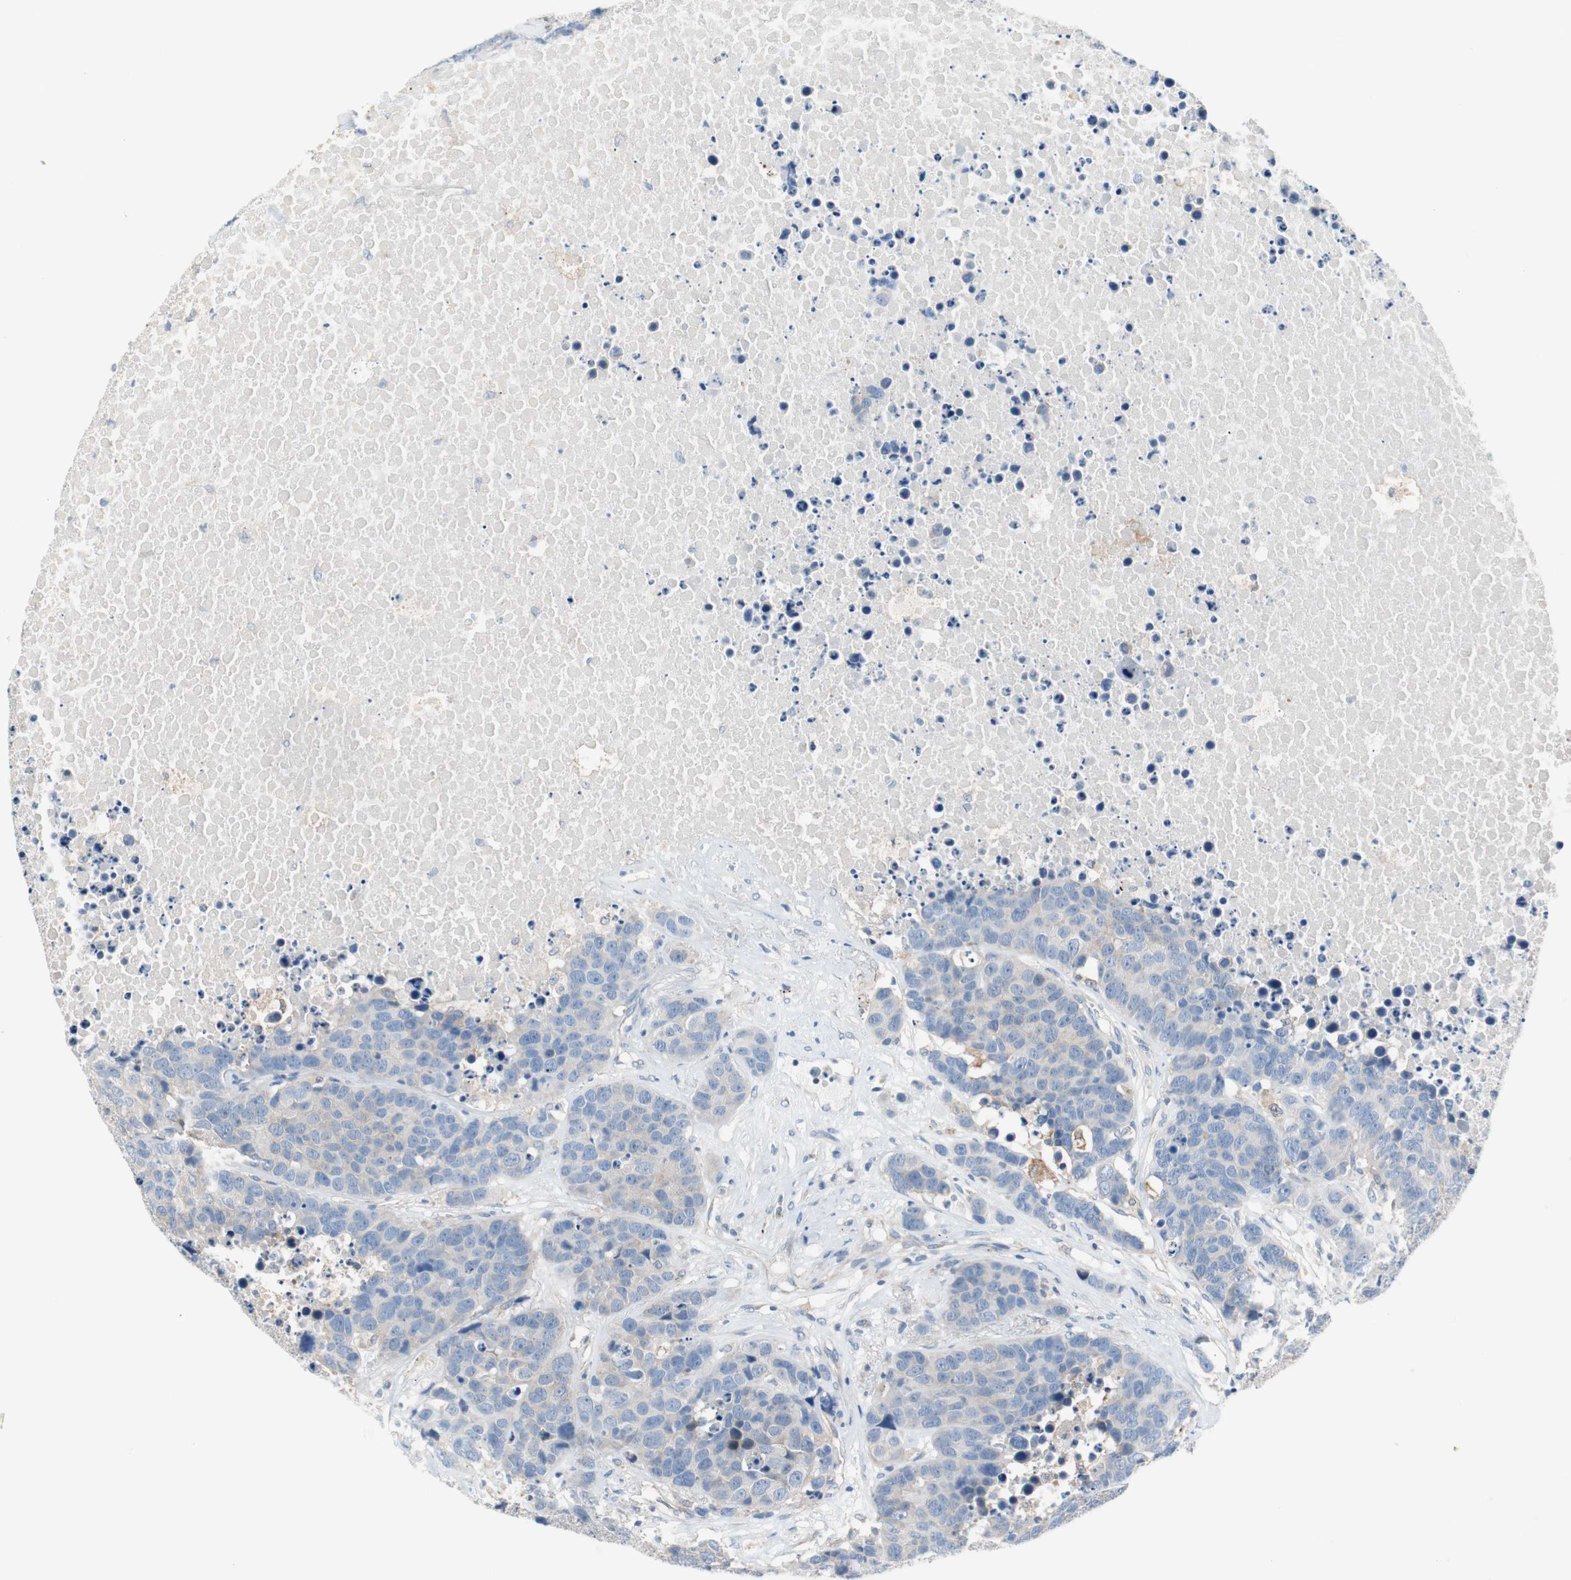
{"staining": {"intensity": "negative", "quantity": "none", "location": "none"}, "tissue": "carcinoid", "cell_type": "Tumor cells", "image_type": "cancer", "snomed": [{"axis": "morphology", "description": "Carcinoid, malignant, NOS"}, {"axis": "topography", "description": "Lung"}], "caption": "The immunohistochemistry photomicrograph has no significant expression in tumor cells of carcinoid tissue.", "gene": "GLUL", "patient": {"sex": "male", "age": 60}}